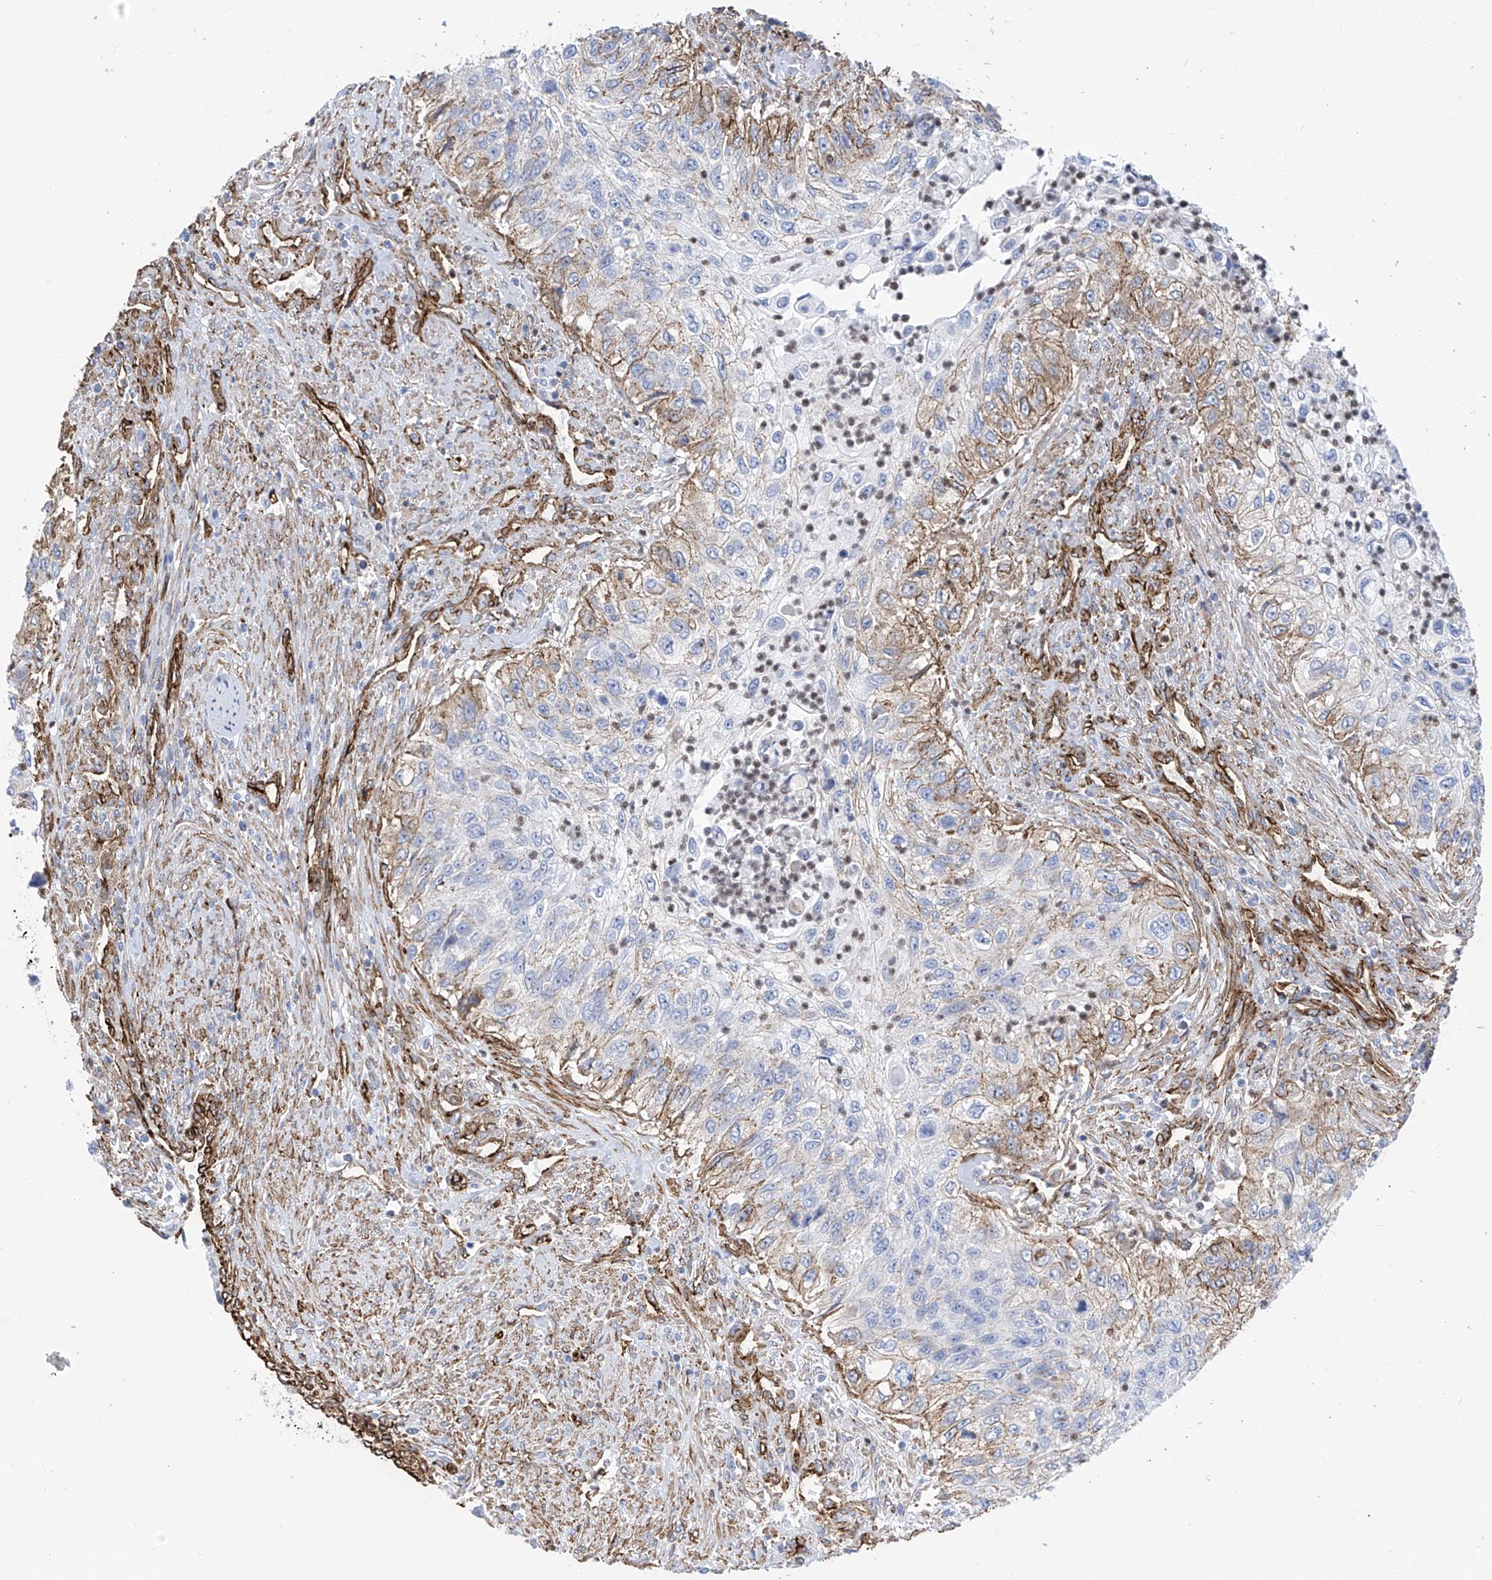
{"staining": {"intensity": "moderate", "quantity": "<25%", "location": "cytoplasmic/membranous"}, "tissue": "urothelial cancer", "cell_type": "Tumor cells", "image_type": "cancer", "snomed": [{"axis": "morphology", "description": "Urothelial carcinoma, High grade"}, {"axis": "topography", "description": "Urinary bladder"}], "caption": "Approximately <25% of tumor cells in human urothelial cancer demonstrate moderate cytoplasmic/membranous protein staining as visualized by brown immunohistochemical staining.", "gene": "UBTD1", "patient": {"sex": "female", "age": 60}}